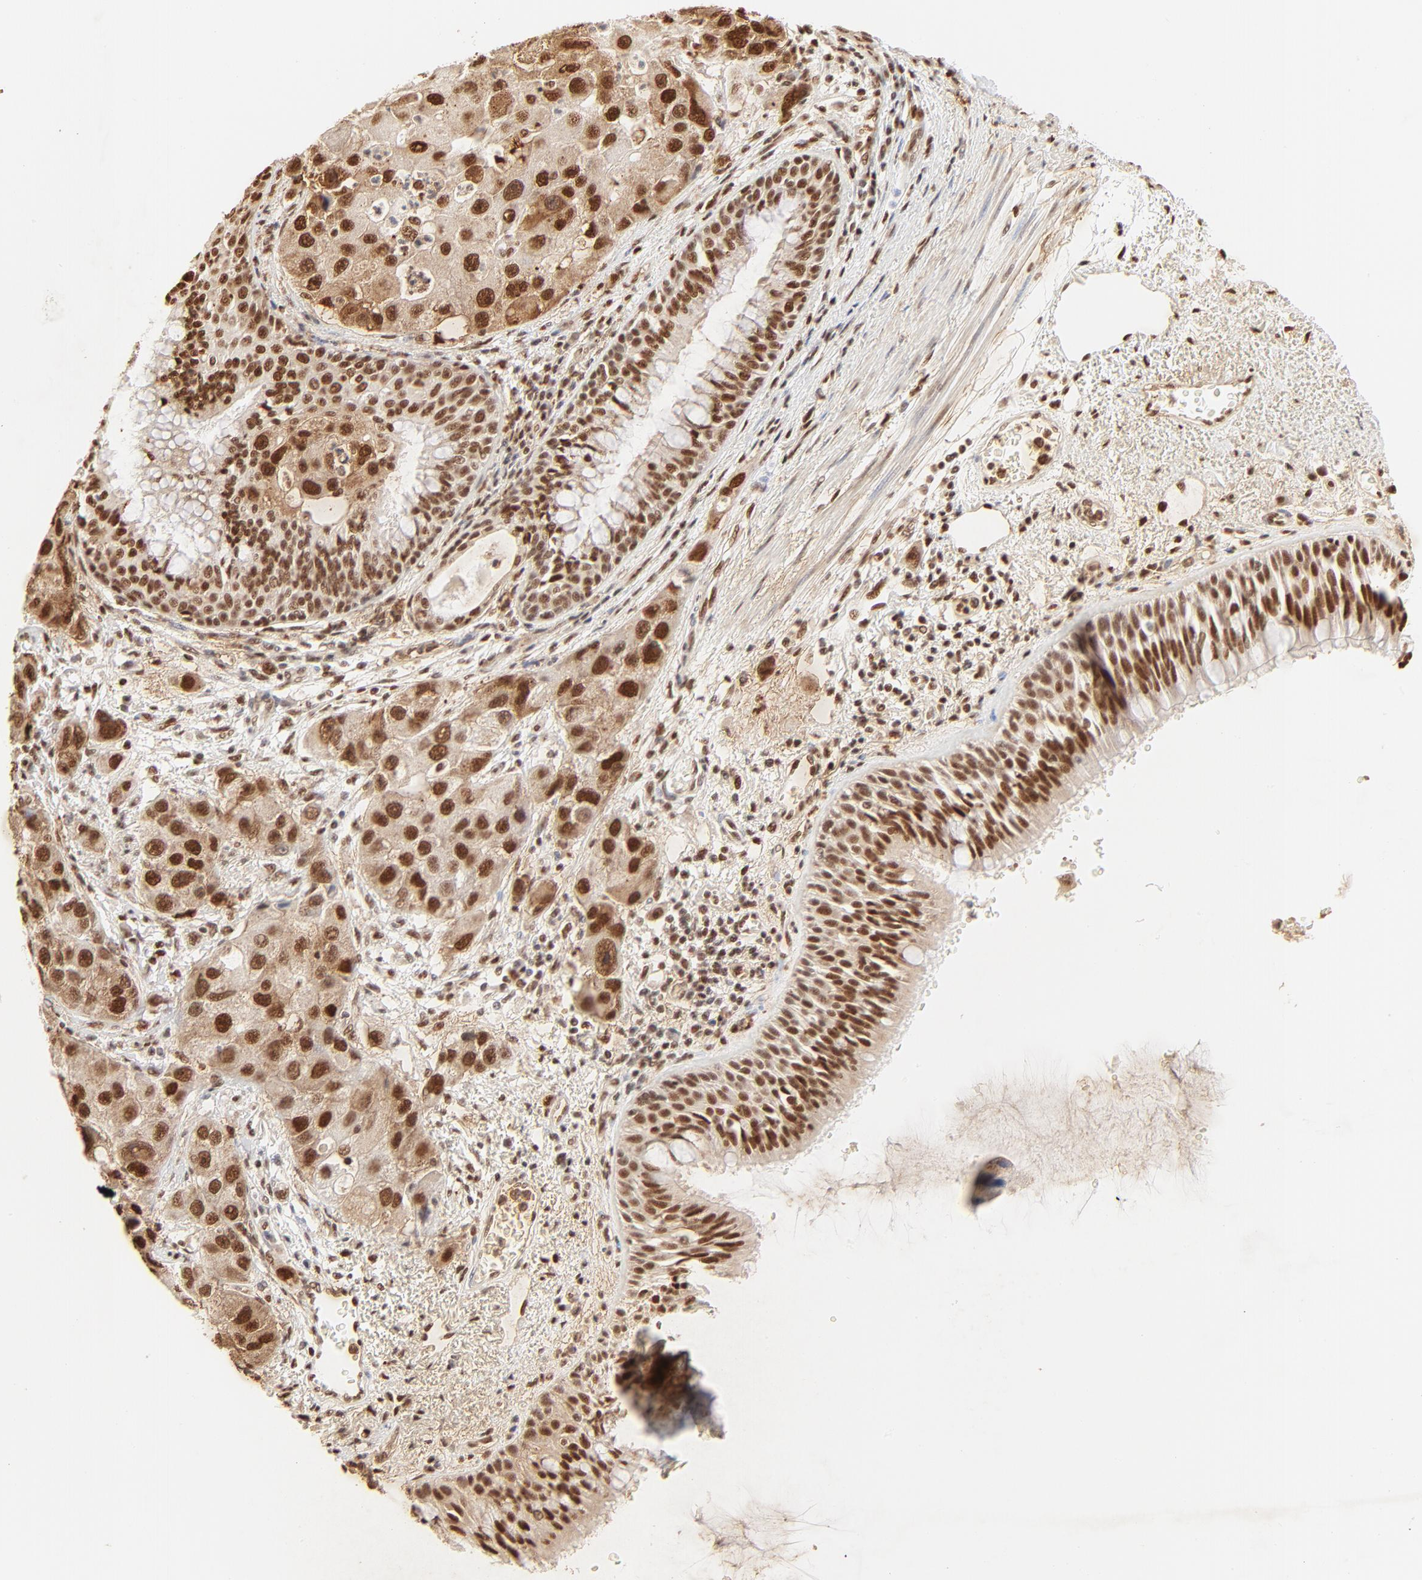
{"staining": {"intensity": "strong", "quantity": ">75%", "location": "cytoplasmic/membranous,nuclear"}, "tissue": "bronchus", "cell_type": "Respiratory epithelial cells", "image_type": "normal", "snomed": [{"axis": "morphology", "description": "Normal tissue, NOS"}, {"axis": "morphology", "description": "Adenocarcinoma, NOS"}, {"axis": "morphology", "description": "Adenocarcinoma, metastatic, NOS"}, {"axis": "topography", "description": "Lymph node"}, {"axis": "topography", "description": "Bronchus"}, {"axis": "topography", "description": "Lung"}], "caption": "Immunohistochemical staining of benign bronchus shows strong cytoplasmic/membranous,nuclear protein staining in about >75% of respiratory epithelial cells.", "gene": "FAM50A", "patient": {"sex": "female", "age": 54}}